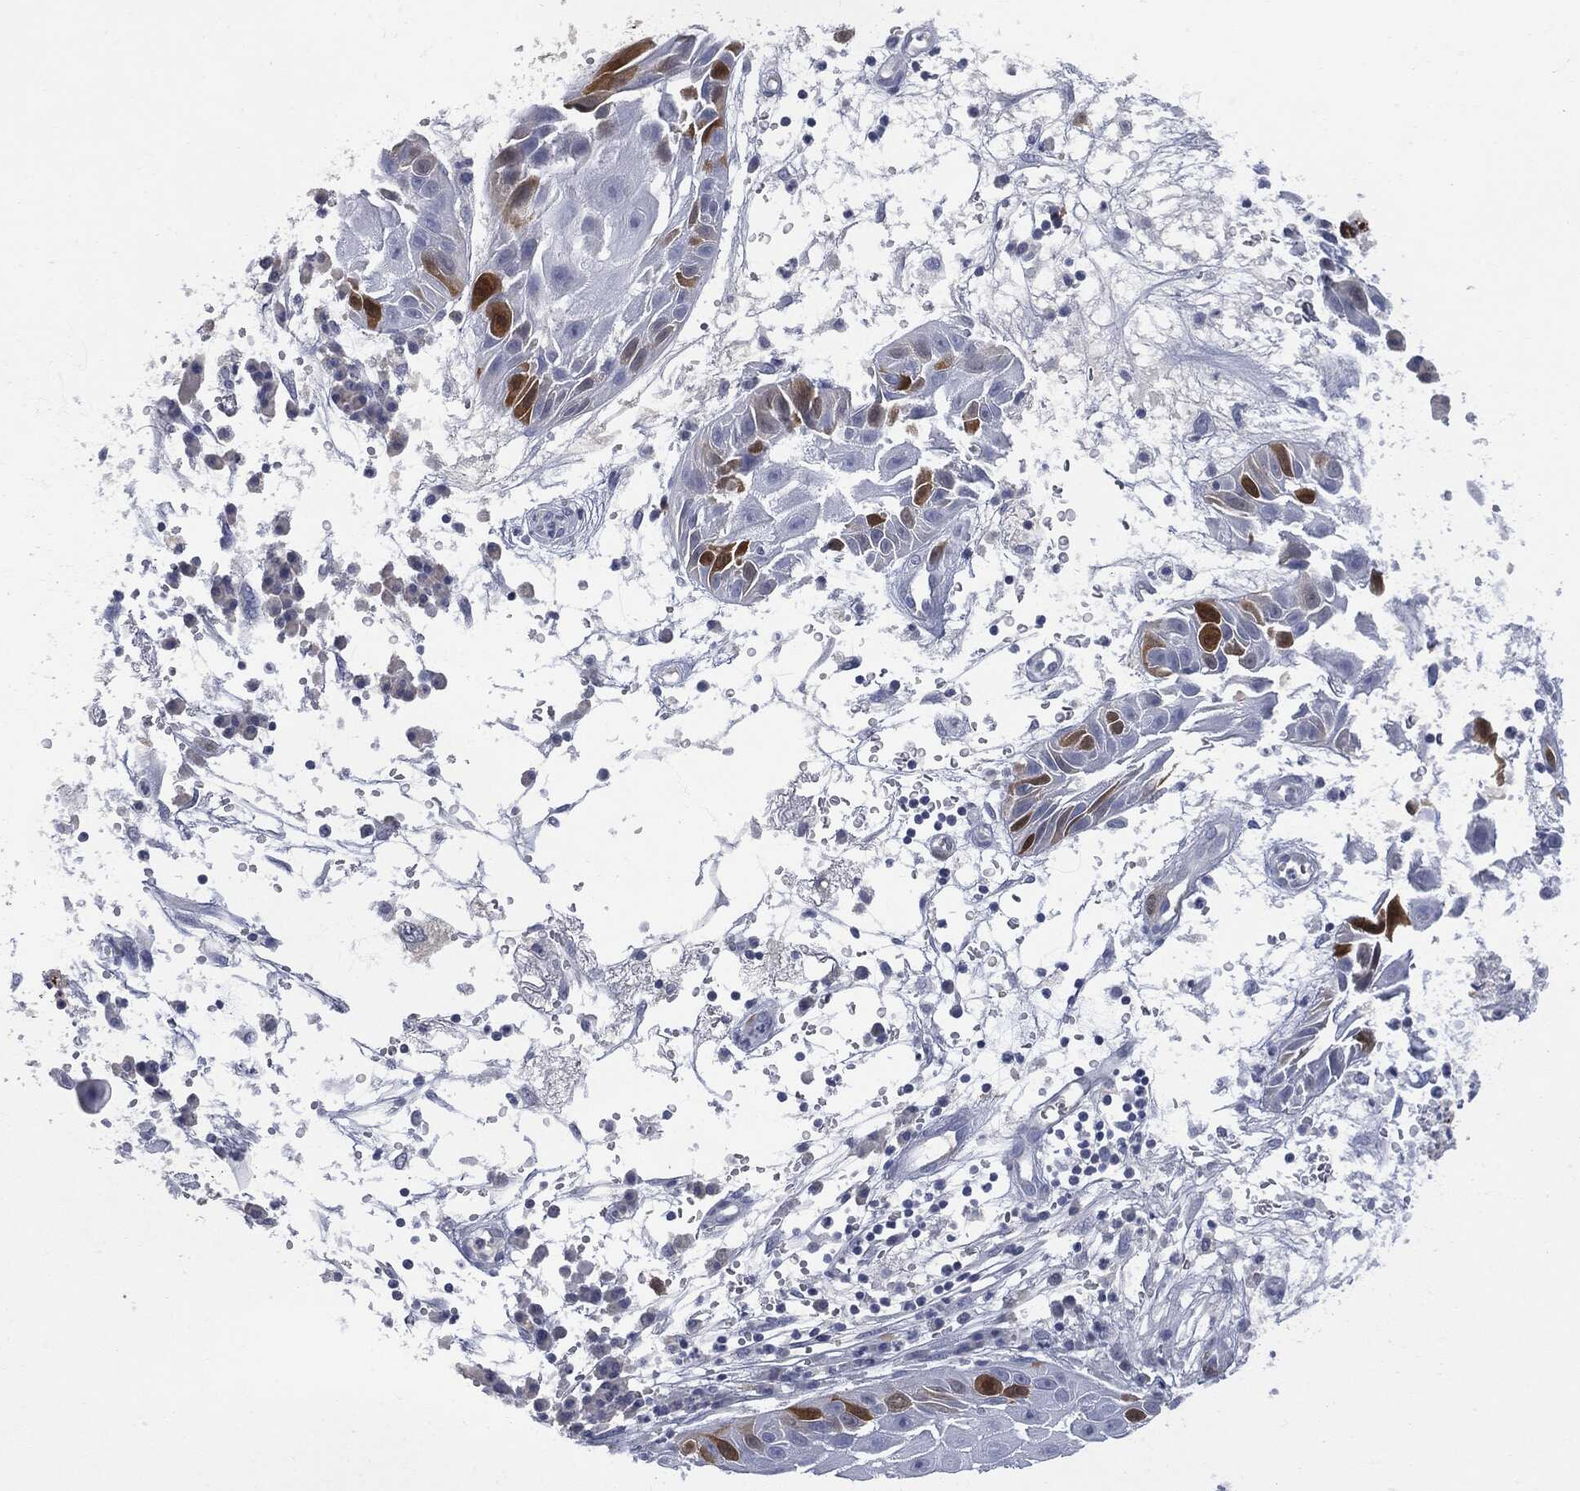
{"staining": {"intensity": "strong", "quantity": "<25%", "location": "cytoplasmic/membranous"}, "tissue": "skin cancer", "cell_type": "Tumor cells", "image_type": "cancer", "snomed": [{"axis": "morphology", "description": "Normal tissue, NOS"}, {"axis": "morphology", "description": "Squamous cell carcinoma, NOS"}, {"axis": "topography", "description": "Skin"}], "caption": "Protein analysis of skin cancer tissue displays strong cytoplasmic/membranous positivity in about <25% of tumor cells.", "gene": "UBE2C", "patient": {"sex": "male", "age": 79}}